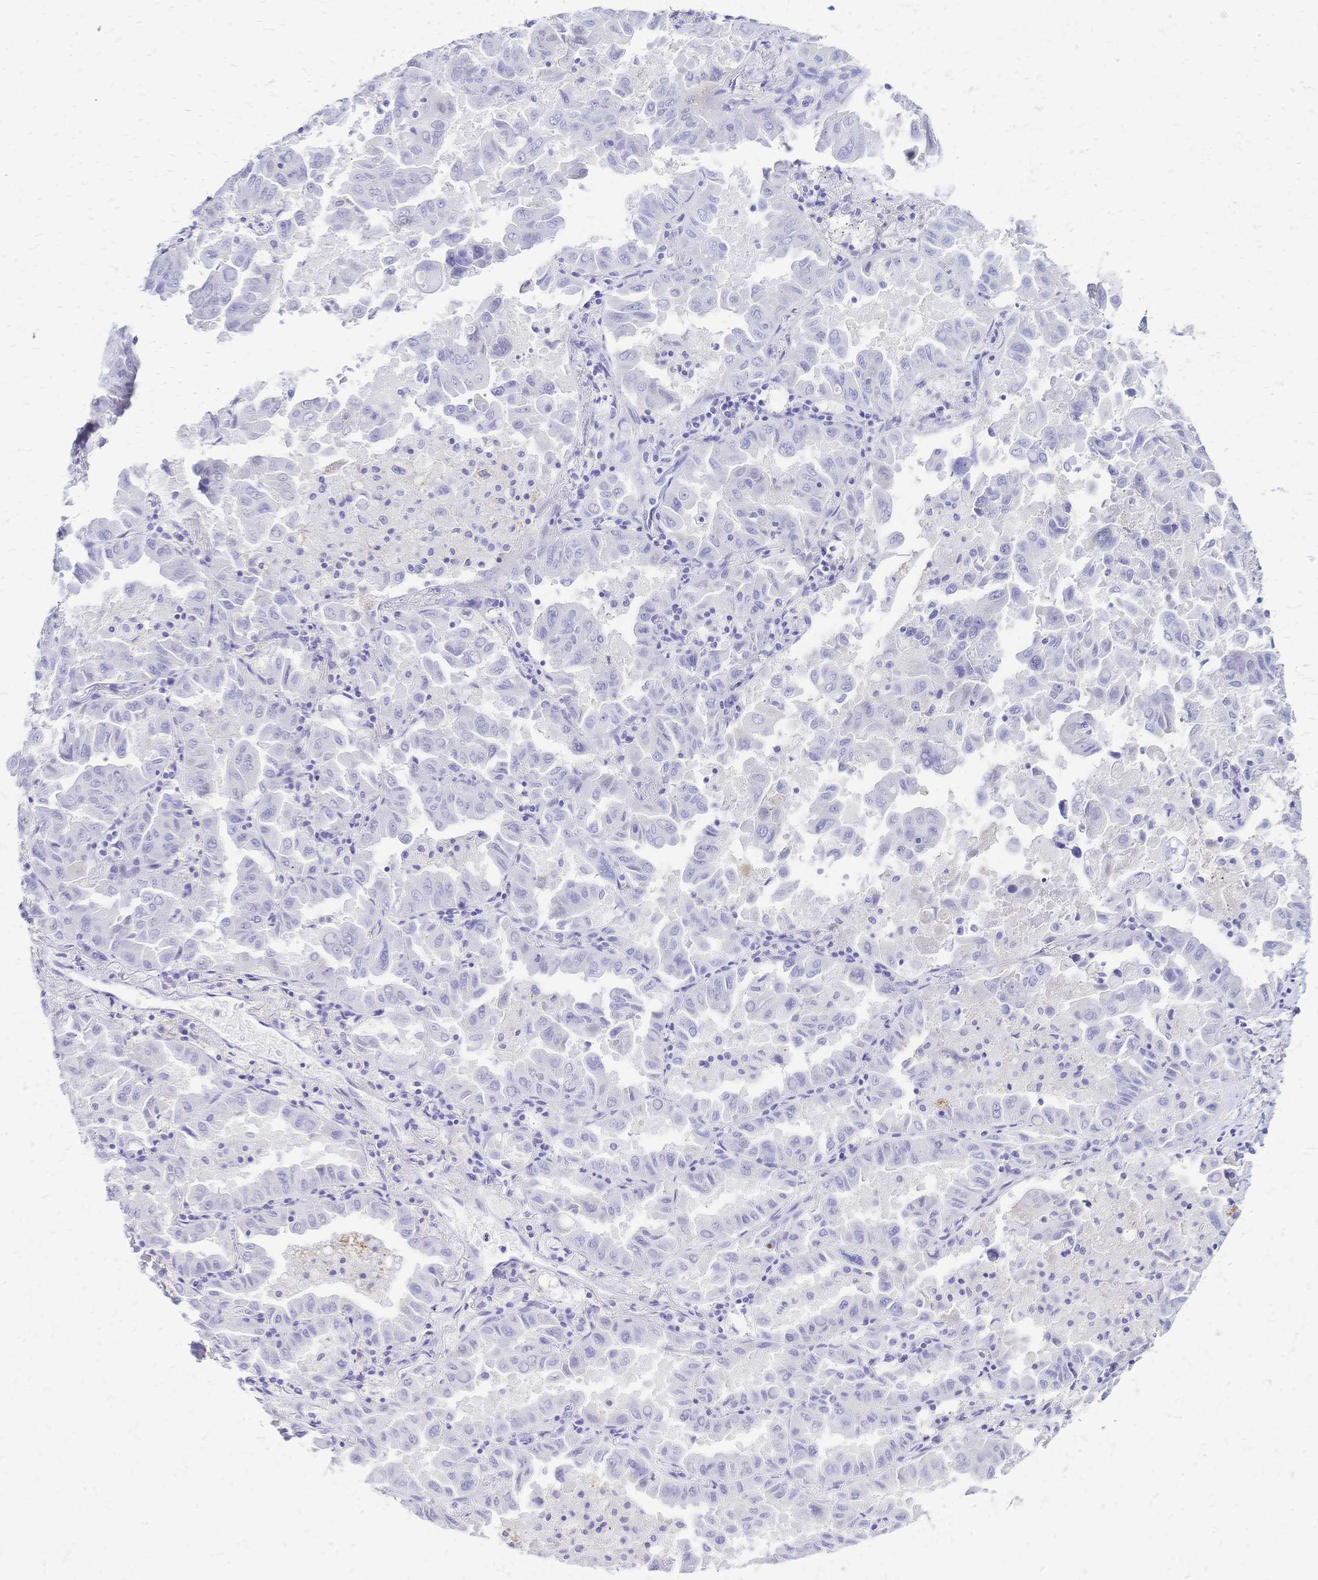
{"staining": {"intensity": "negative", "quantity": "none", "location": "none"}, "tissue": "lung cancer", "cell_type": "Tumor cells", "image_type": "cancer", "snomed": [{"axis": "morphology", "description": "Adenocarcinoma, NOS"}, {"axis": "topography", "description": "Lung"}], "caption": "The micrograph exhibits no significant expression in tumor cells of lung cancer. The staining is performed using DAB (3,3'-diaminobenzidine) brown chromogen with nuclei counter-stained in using hematoxylin.", "gene": "FA2H", "patient": {"sex": "male", "age": 64}}